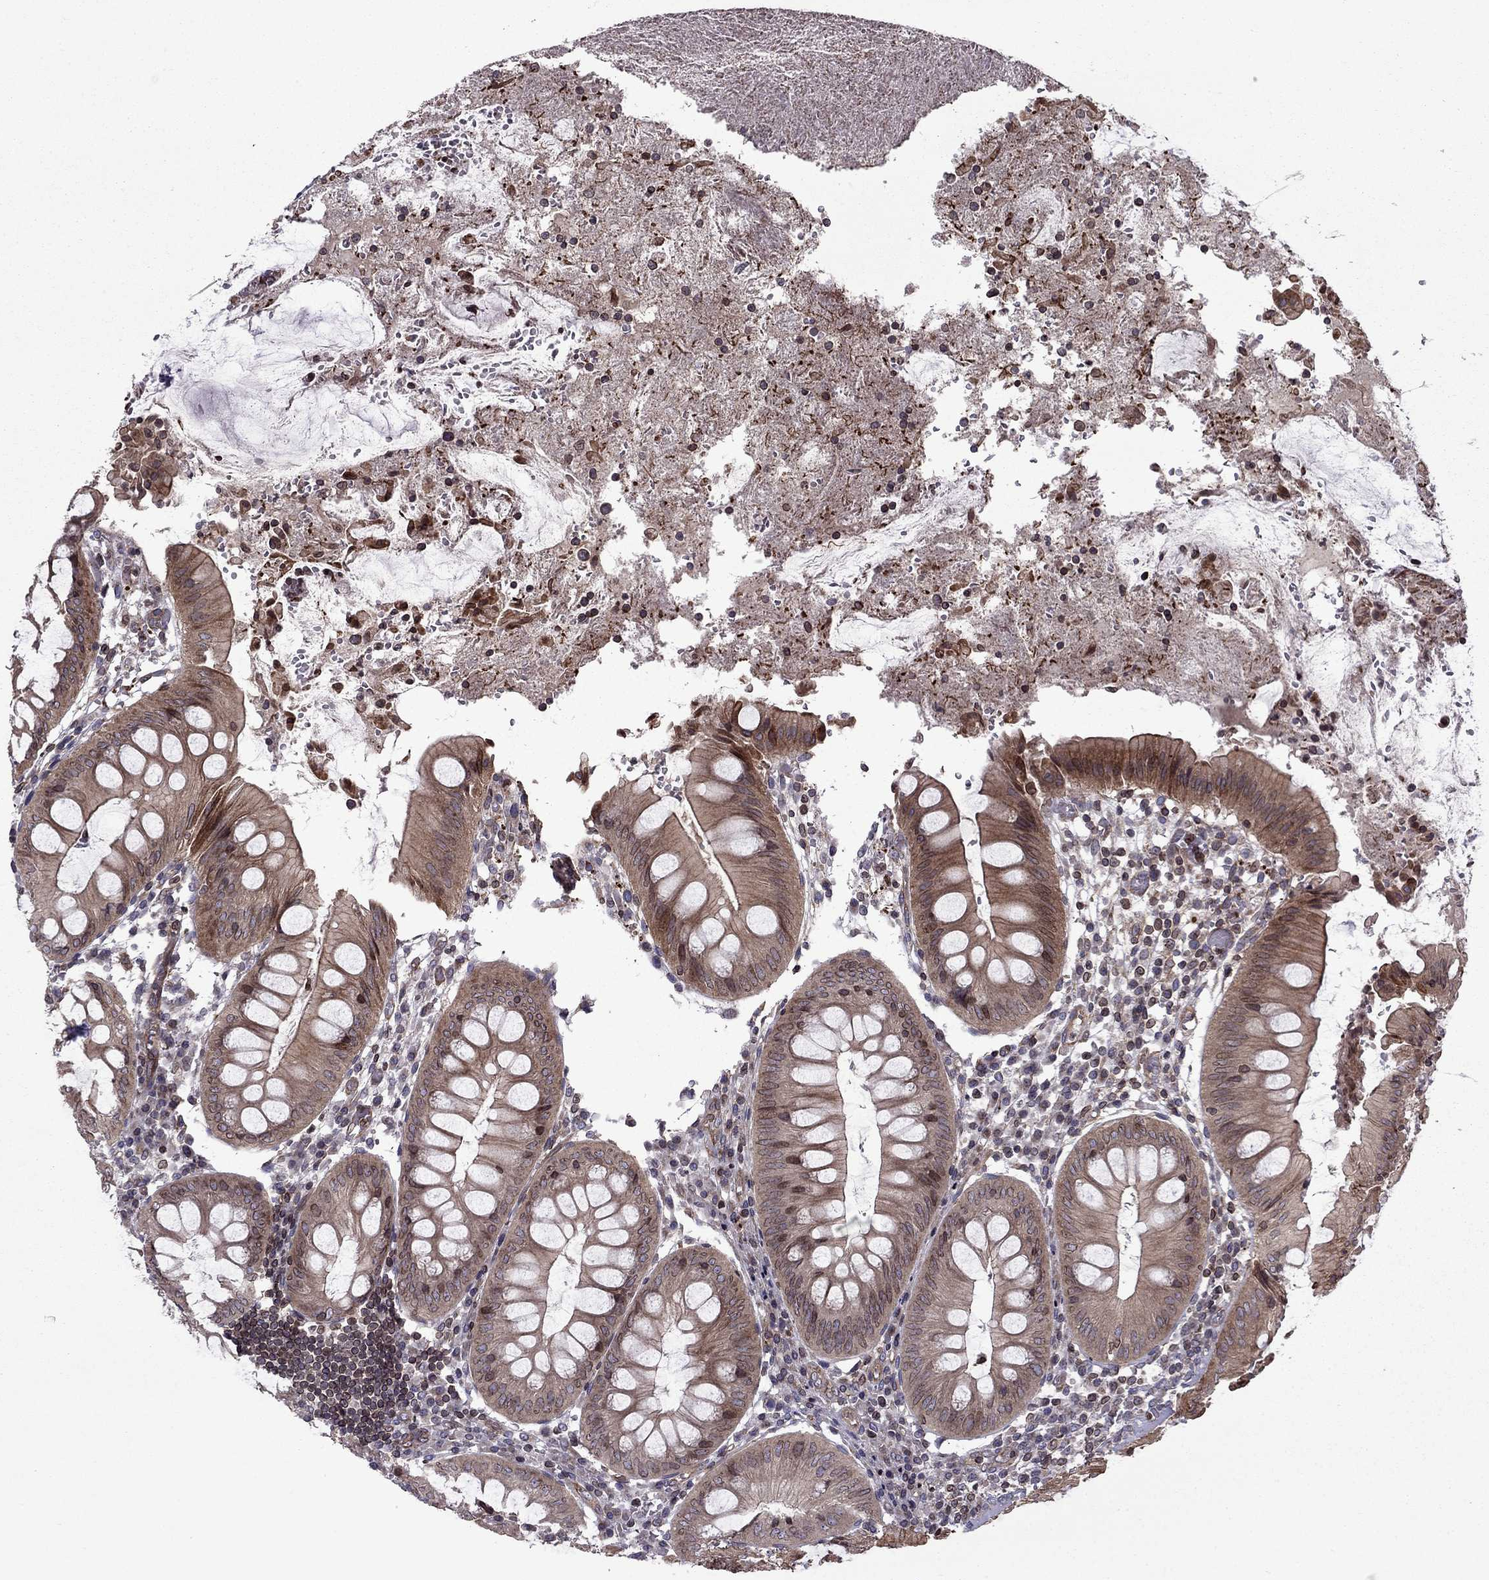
{"staining": {"intensity": "moderate", "quantity": "25%-75%", "location": "cytoplasmic/membranous,nuclear"}, "tissue": "appendix", "cell_type": "Glandular cells", "image_type": "normal", "snomed": [{"axis": "morphology", "description": "Normal tissue, NOS"}, {"axis": "morphology", "description": "Inflammation, NOS"}, {"axis": "topography", "description": "Appendix"}], "caption": "The immunohistochemical stain labels moderate cytoplasmic/membranous,nuclear staining in glandular cells of benign appendix. (DAB = brown stain, brightfield microscopy at high magnification).", "gene": "CDC42BPA", "patient": {"sex": "male", "age": 16}}